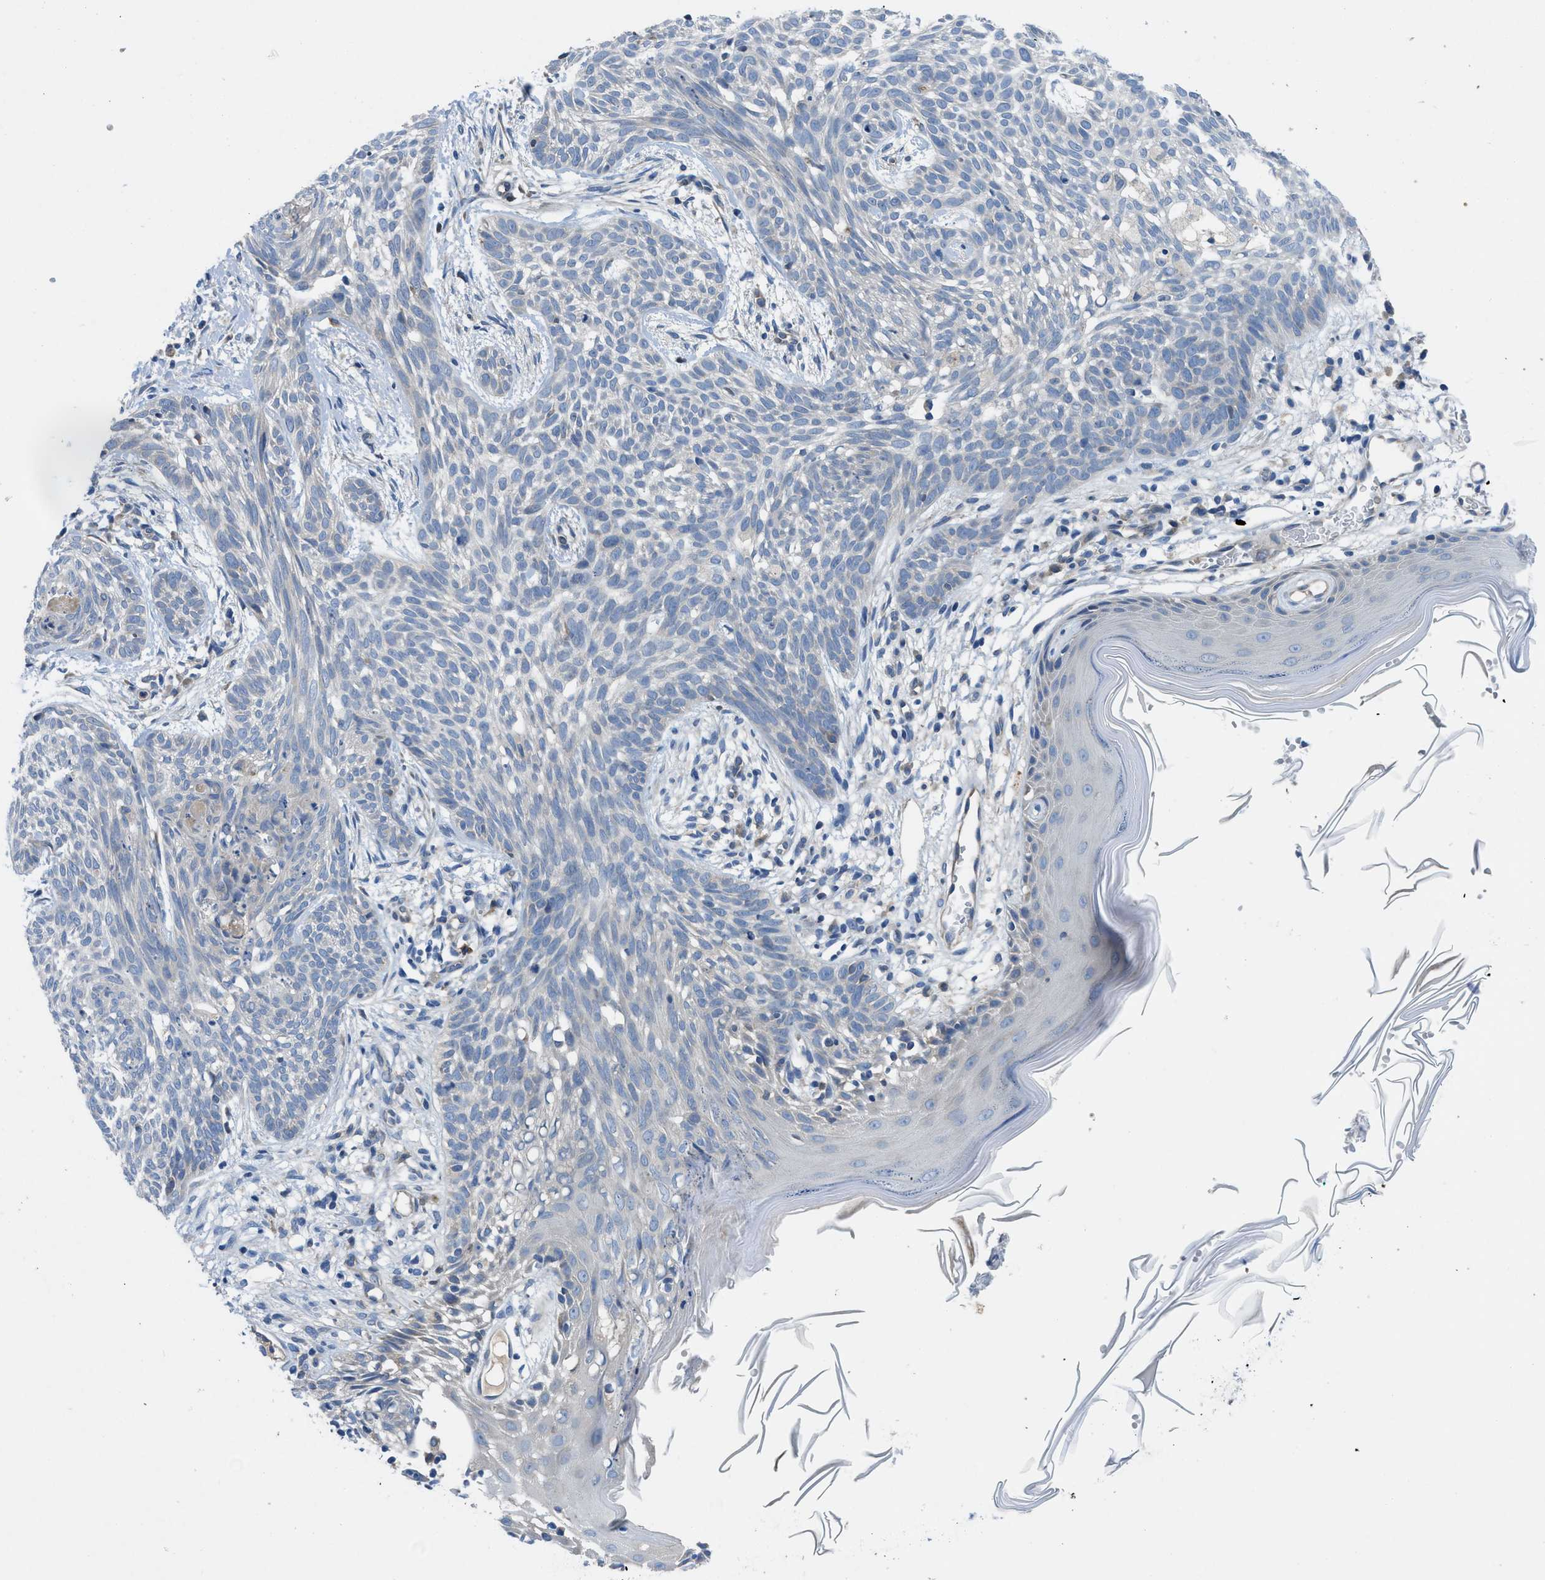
{"staining": {"intensity": "negative", "quantity": "none", "location": "none"}, "tissue": "skin cancer", "cell_type": "Tumor cells", "image_type": "cancer", "snomed": [{"axis": "morphology", "description": "Basal cell carcinoma"}, {"axis": "topography", "description": "Skin"}], "caption": "An immunohistochemistry image of skin basal cell carcinoma is shown. There is no staining in tumor cells of skin basal cell carcinoma.", "gene": "PGR", "patient": {"sex": "female", "age": 59}}